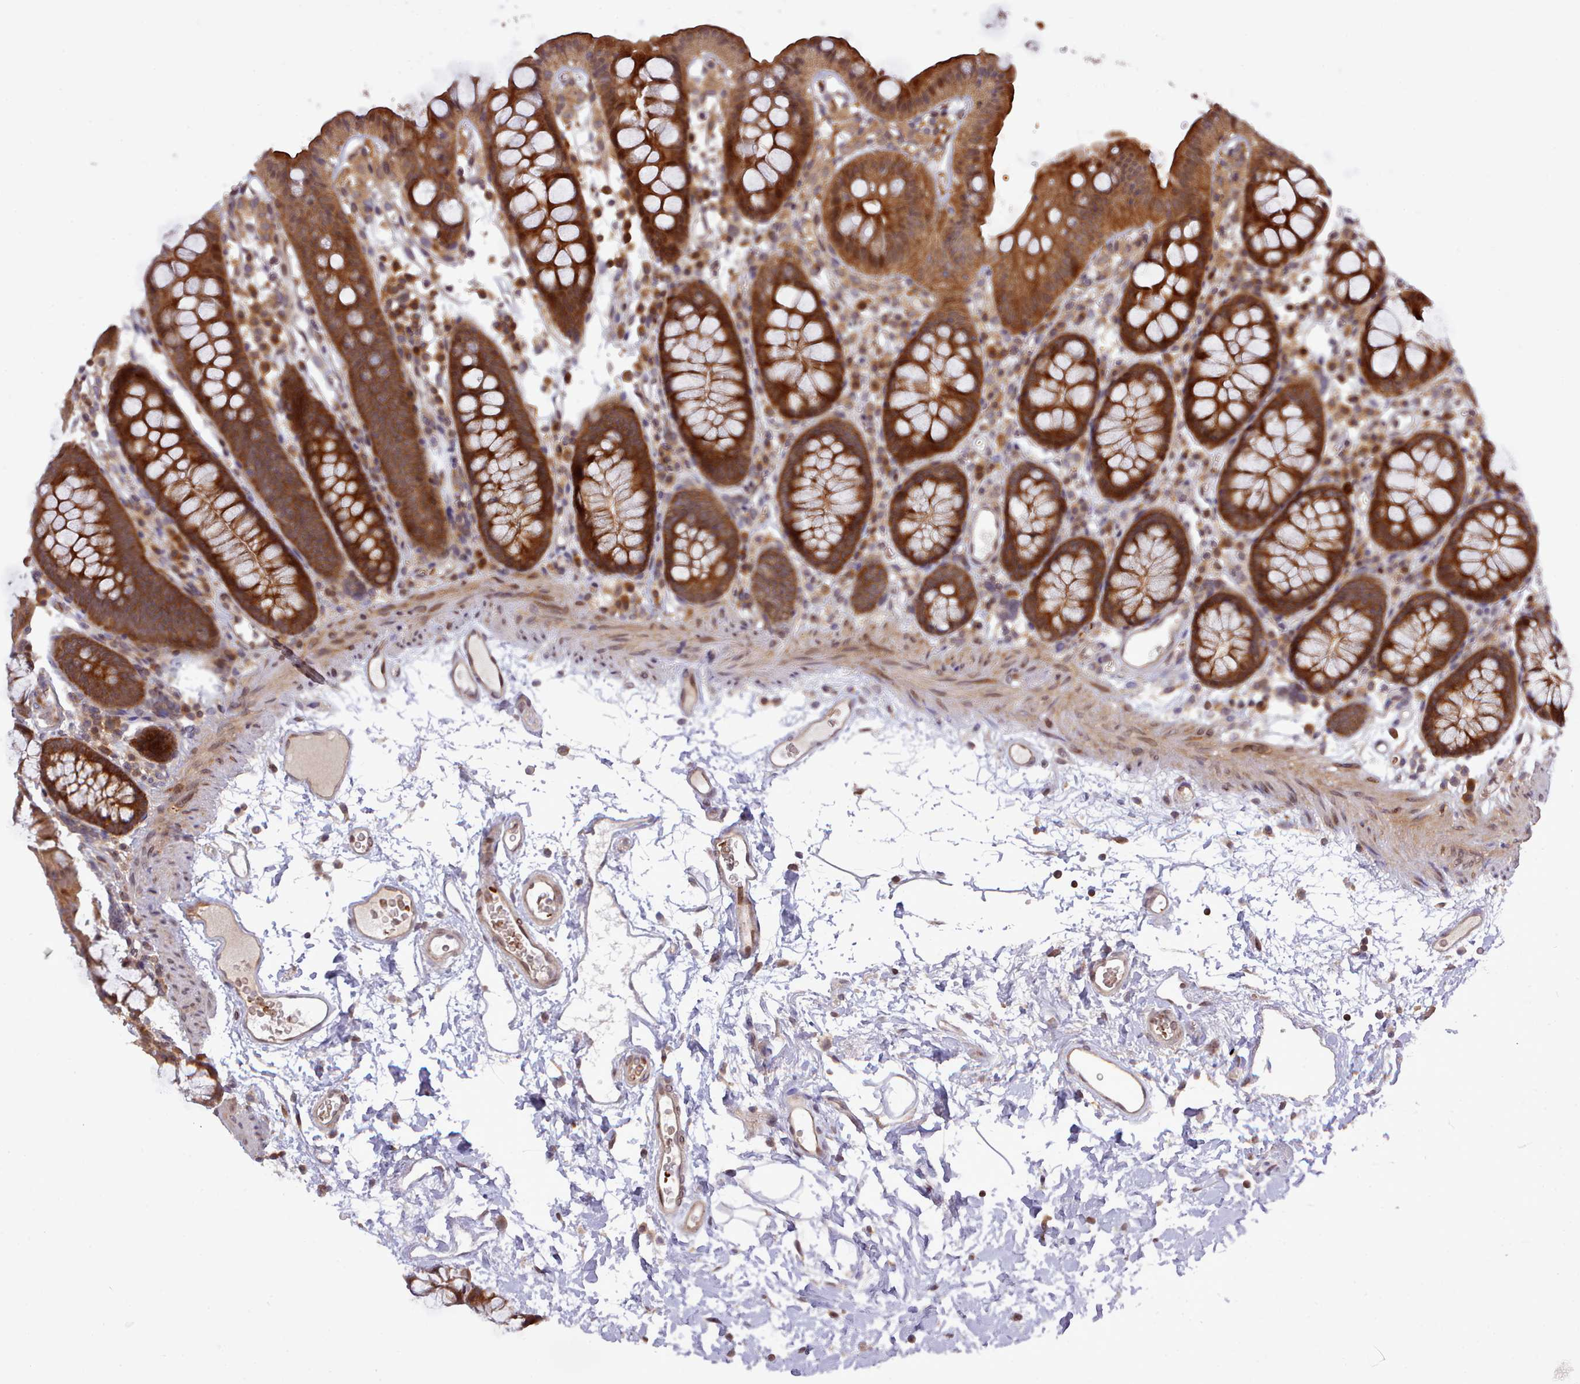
{"staining": {"intensity": "moderate", "quantity": ">75%", "location": "cytoplasmic/membranous"}, "tissue": "colon", "cell_type": "Endothelial cells", "image_type": "normal", "snomed": [{"axis": "morphology", "description": "Normal tissue, NOS"}, {"axis": "topography", "description": "Colon"}], "caption": "Immunohistochemical staining of normal colon reveals >75% levels of moderate cytoplasmic/membranous protein positivity in about >75% of endothelial cells.", "gene": "UBE2G1", "patient": {"sex": "male", "age": 75}}